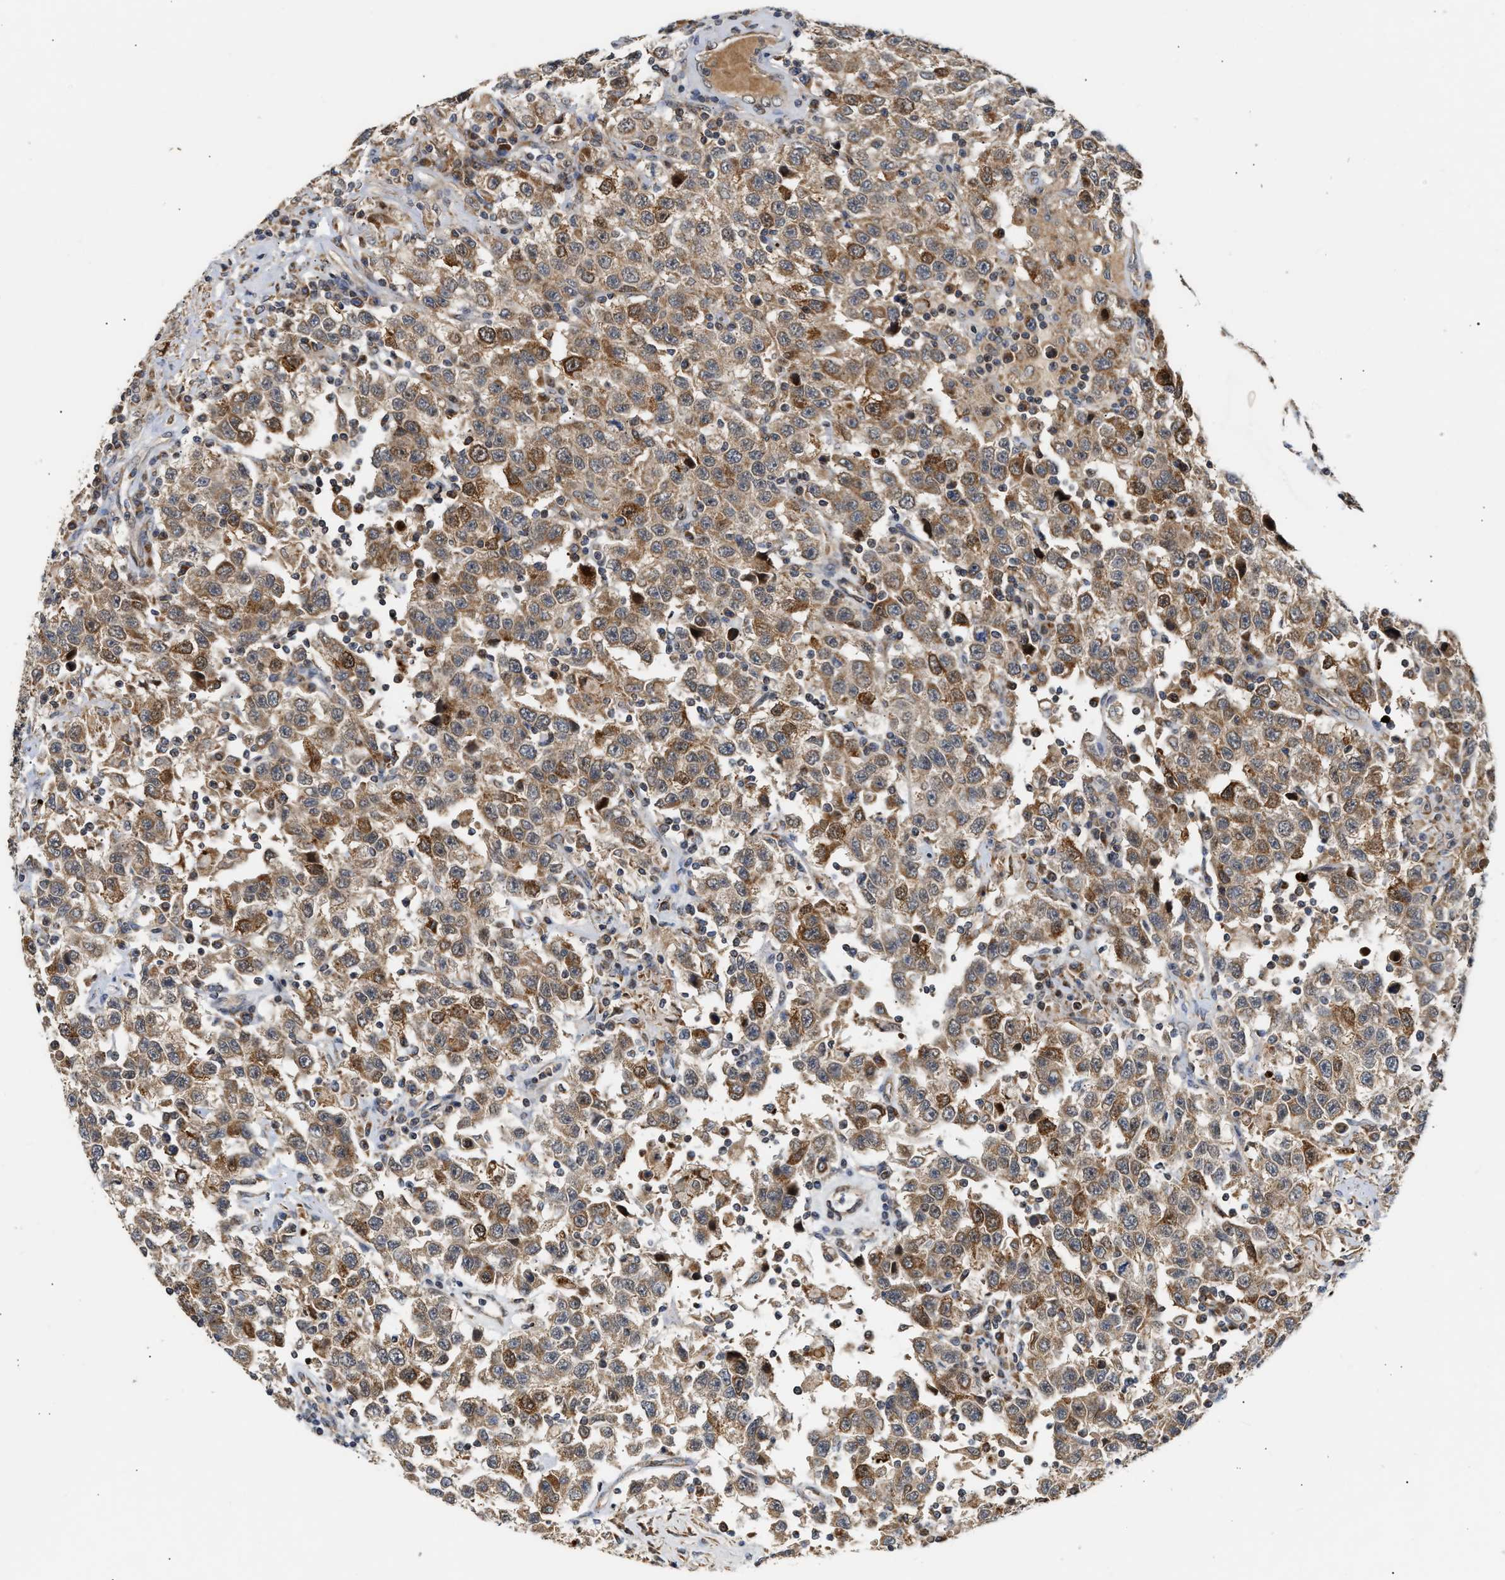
{"staining": {"intensity": "moderate", "quantity": ">75%", "location": "cytoplasmic/membranous"}, "tissue": "testis cancer", "cell_type": "Tumor cells", "image_type": "cancer", "snomed": [{"axis": "morphology", "description": "Seminoma, NOS"}, {"axis": "topography", "description": "Testis"}], "caption": "Moderate cytoplasmic/membranous protein expression is present in about >75% of tumor cells in testis cancer. Nuclei are stained in blue.", "gene": "EXTL2", "patient": {"sex": "male", "age": 41}}